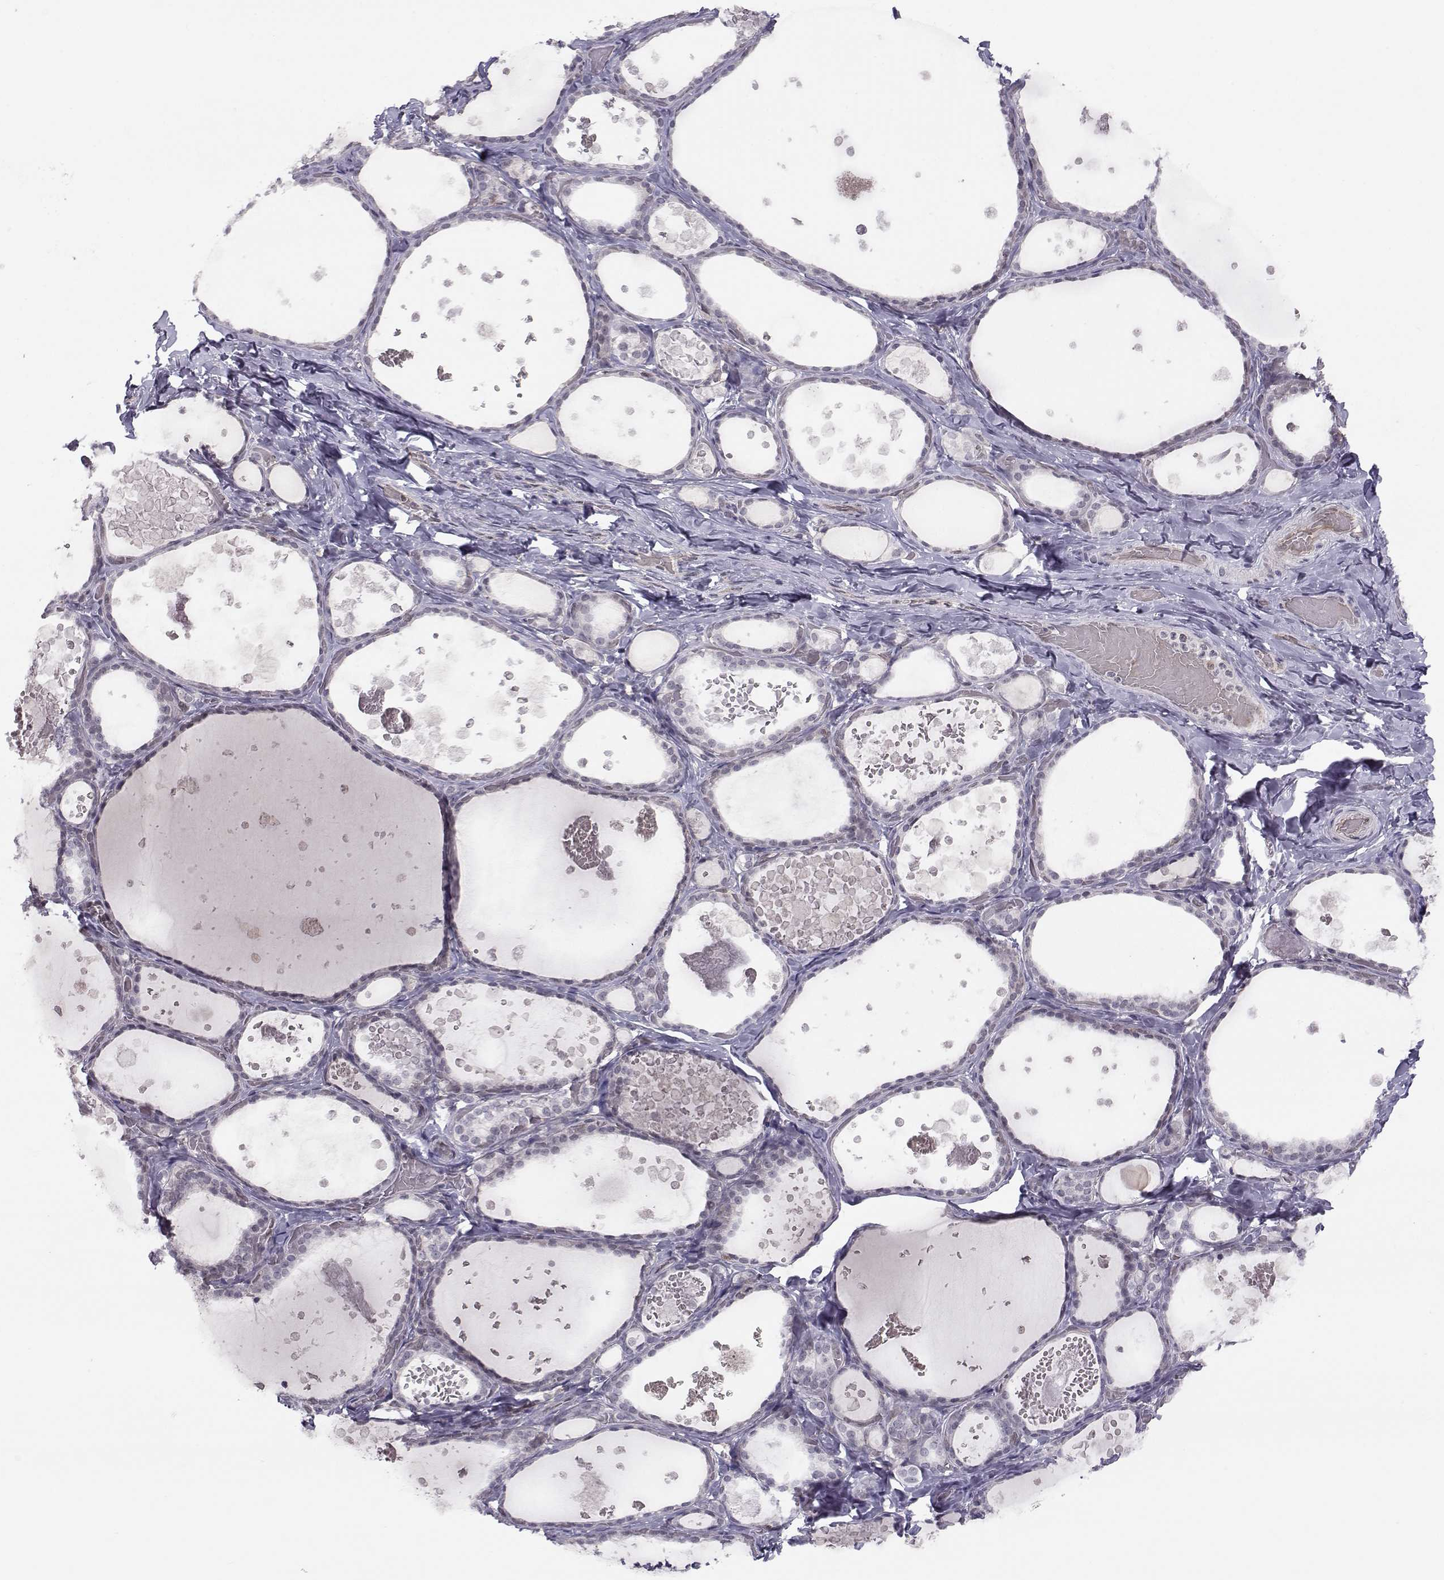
{"staining": {"intensity": "negative", "quantity": "none", "location": "none"}, "tissue": "thyroid gland", "cell_type": "Glandular cells", "image_type": "normal", "snomed": [{"axis": "morphology", "description": "Normal tissue, NOS"}, {"axis": "topography", "description": "Thyroid gland"}], "caption": "Immunohistochemistry (IHC) of unremarkable human thyroid gland reveals no expression in glandular cells.", "gene": "KIF13B", "patient": {"sex": "female", "age": 56}}